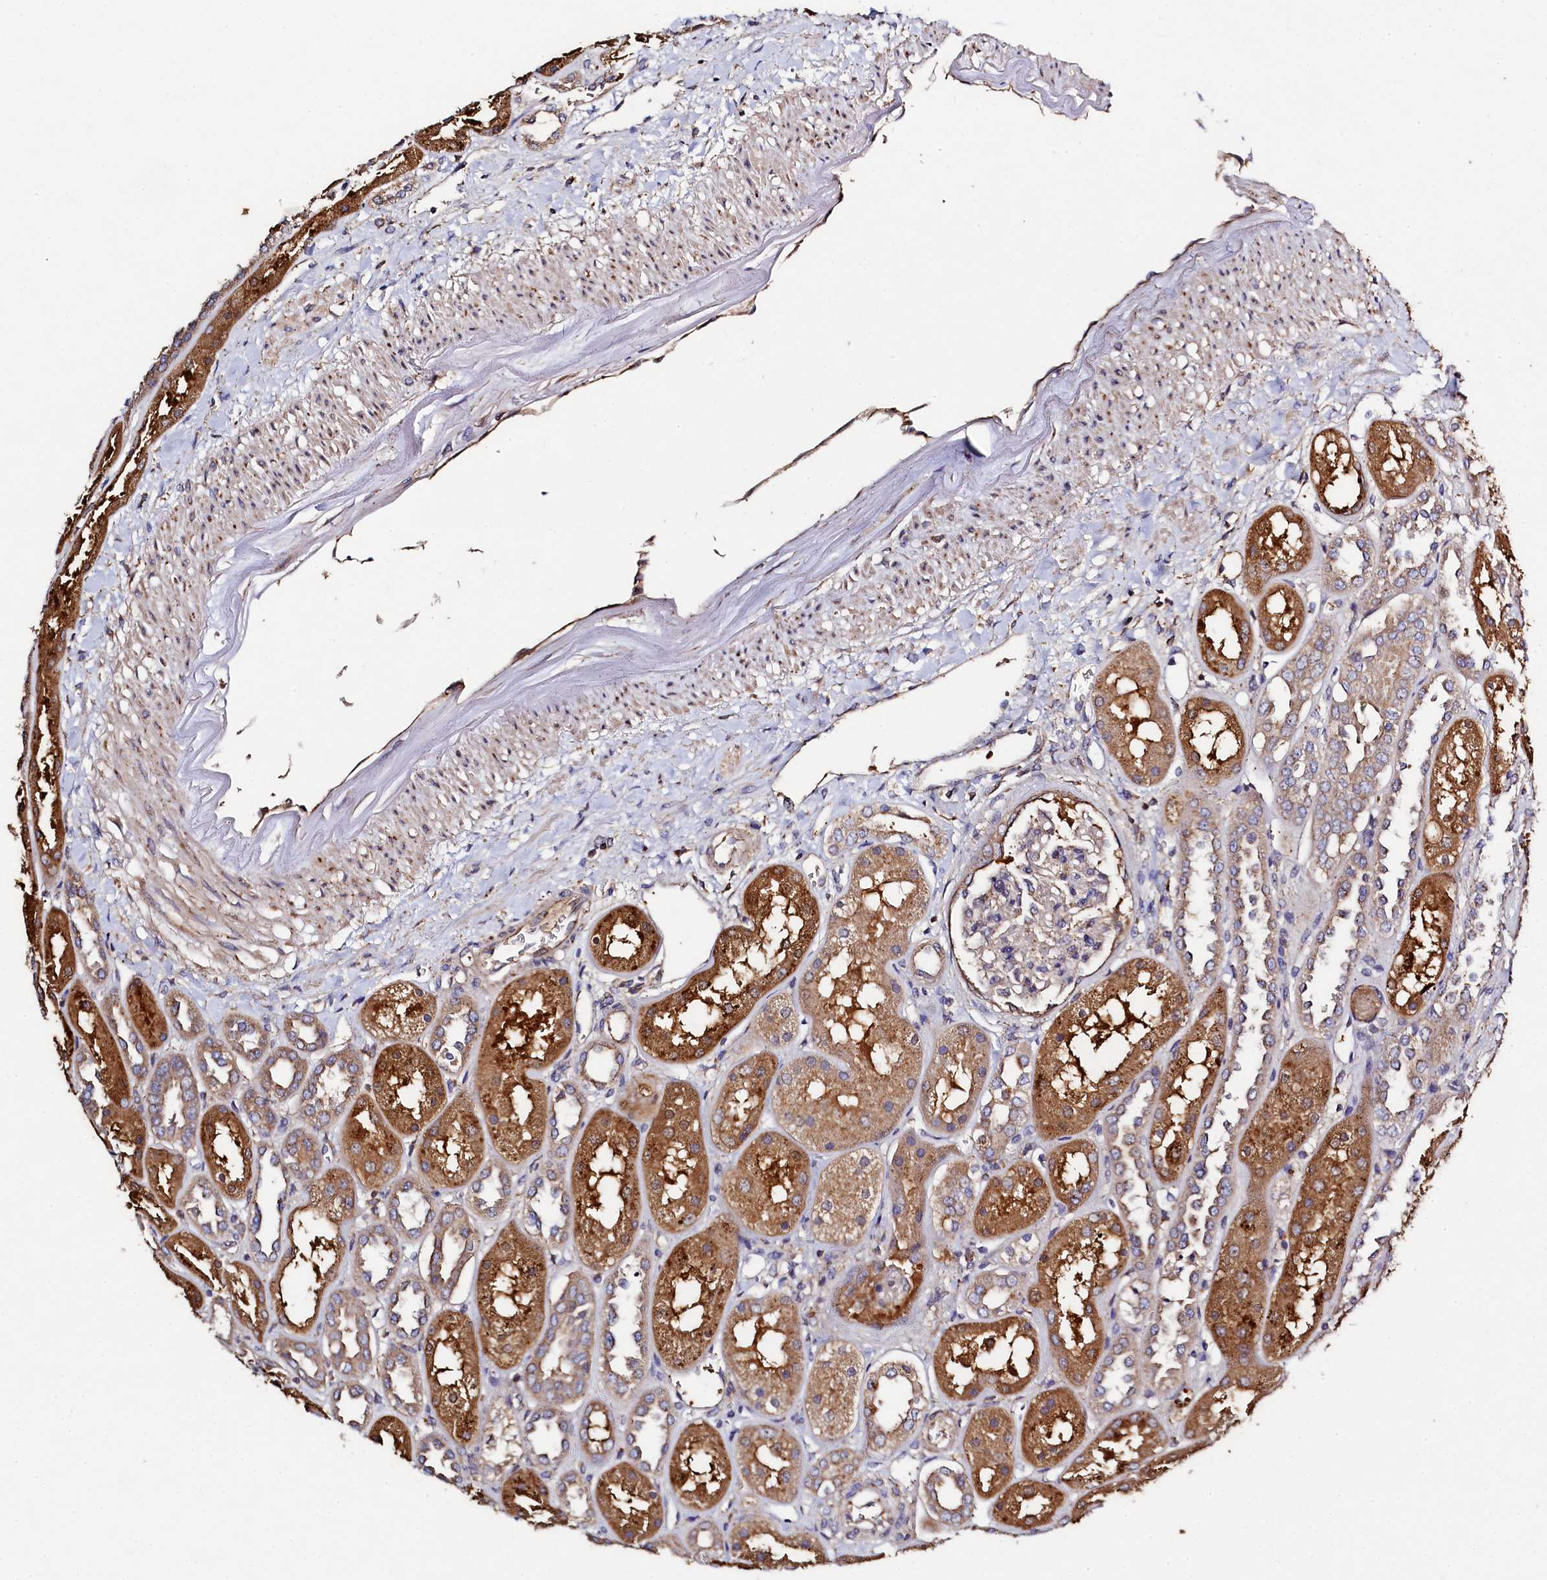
{"staining": {"intensity": "weak", "quantity": "<25%", "location": "cytoplasmic/membranous"}, "tissue": "kidney", "cell_type": "Cells in glomeruli", "image_type": "normal", "snomed": [{"axis": "morphology", "description": "Normal tissue, NOS"}, {"axis": "topography", "description": "Kidney"}], "caption": "Immunohistochemistry micrograph of benign kidney: human kidney stained with DAB (3,3'-diaminobenzidine) displays no significant protein positivity in cells in glomeruli. (Immunohistochemistry, brightfield microscopy, high magnification).", "gene": "TK2", "patient": {"sex": "male", "age": 70}}